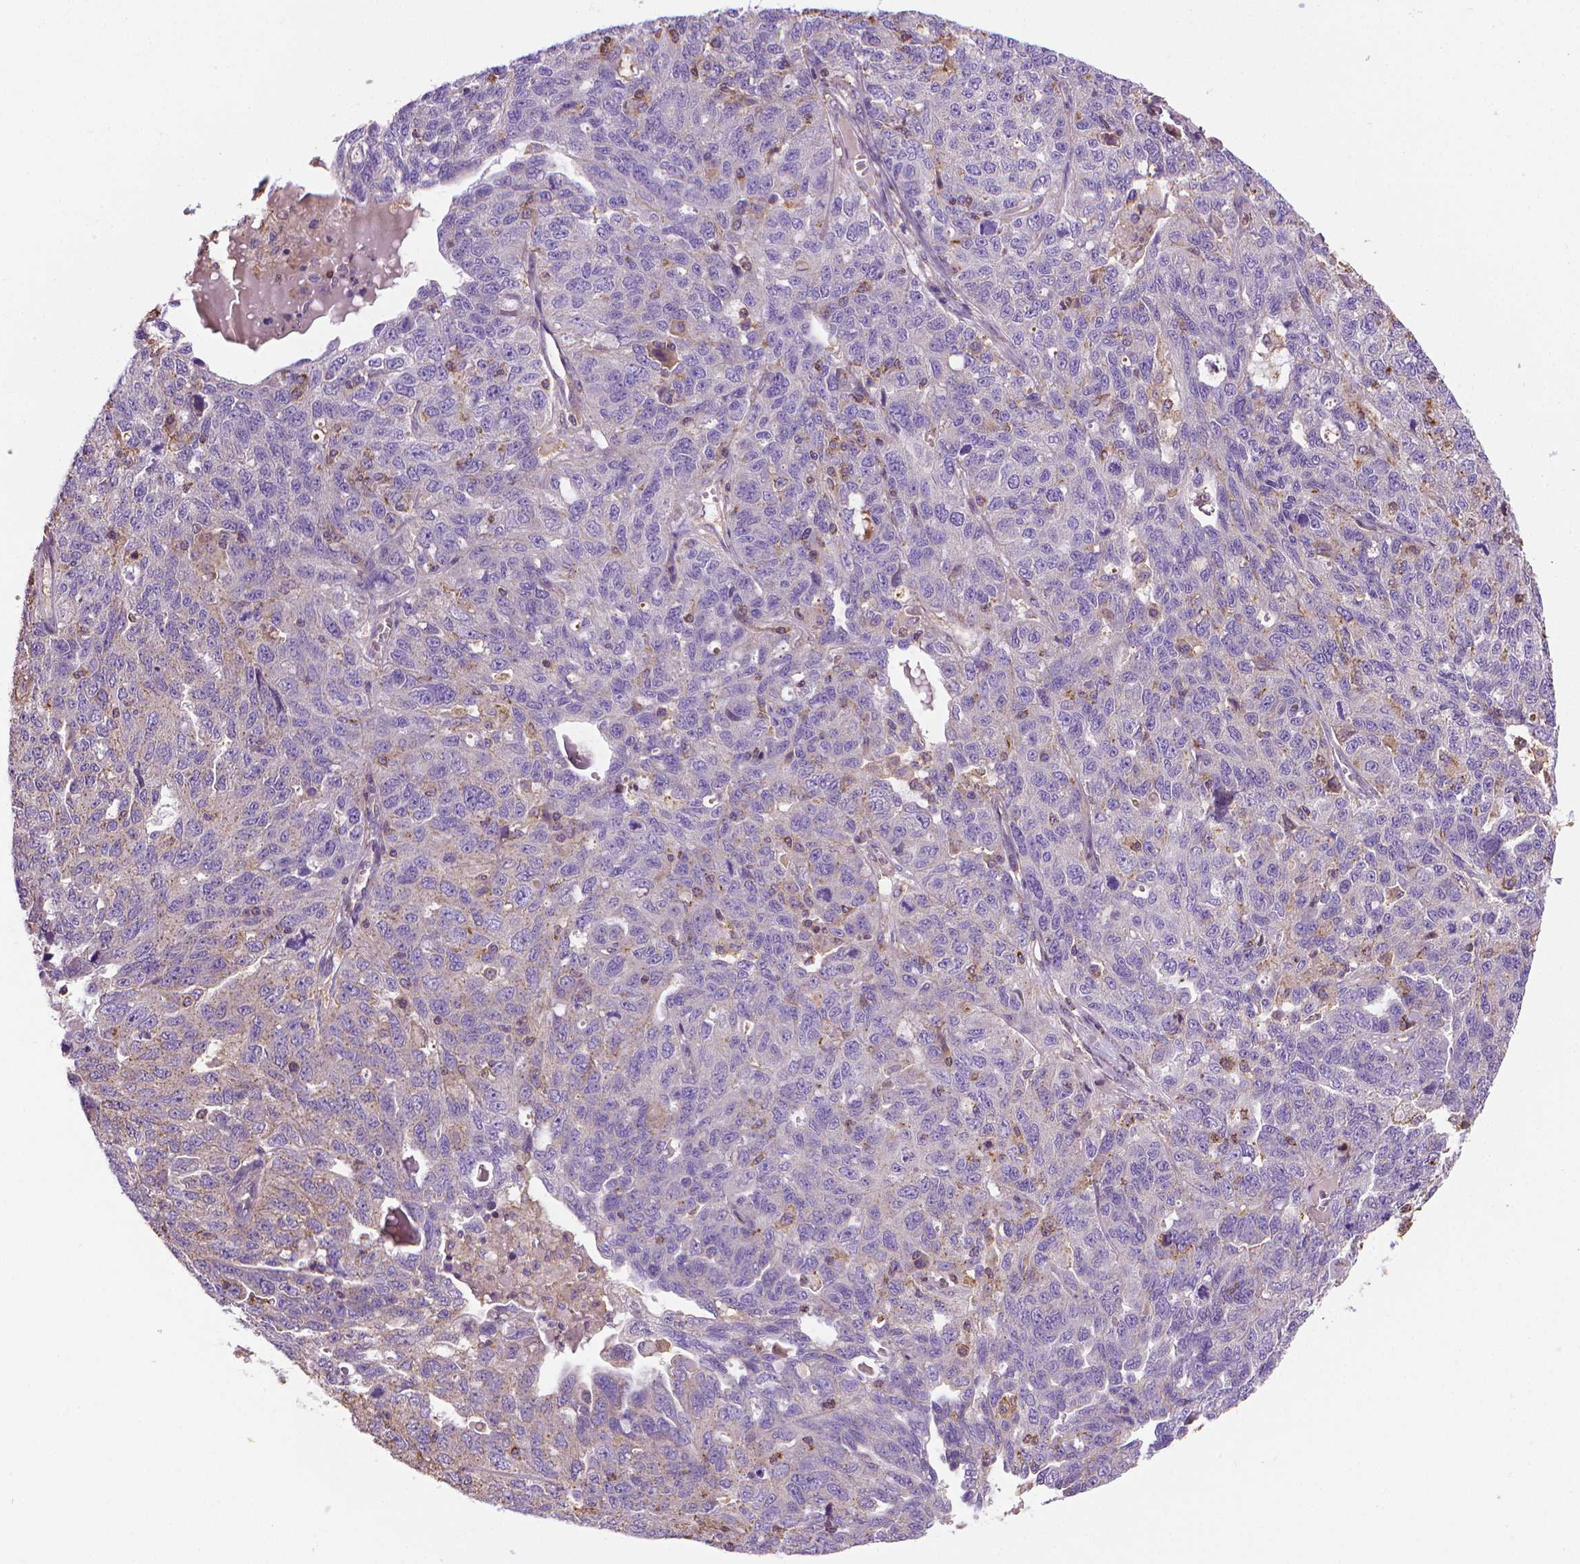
{"staining": {"intensity": "negative", "quantity": "none", "location": "none"}, "tissue": "ovarian cancer", "cell_type": "Tumor cells", "image_type": "cancer", "snomed": [{"axis": "morphology", "description": "Cystadenocarcinoma, serous, NOS"}, {"axis": "topography", "description": "Ovary"}], "caption": "Immunohistochemistry (IHC) micrograph of neoplastic tissue: human ovarian cancer stained with DAB shows no significant protein staining in tumor cells.", "gene": "SLC51B", "patient": {"sex": "female", "age": 71}}